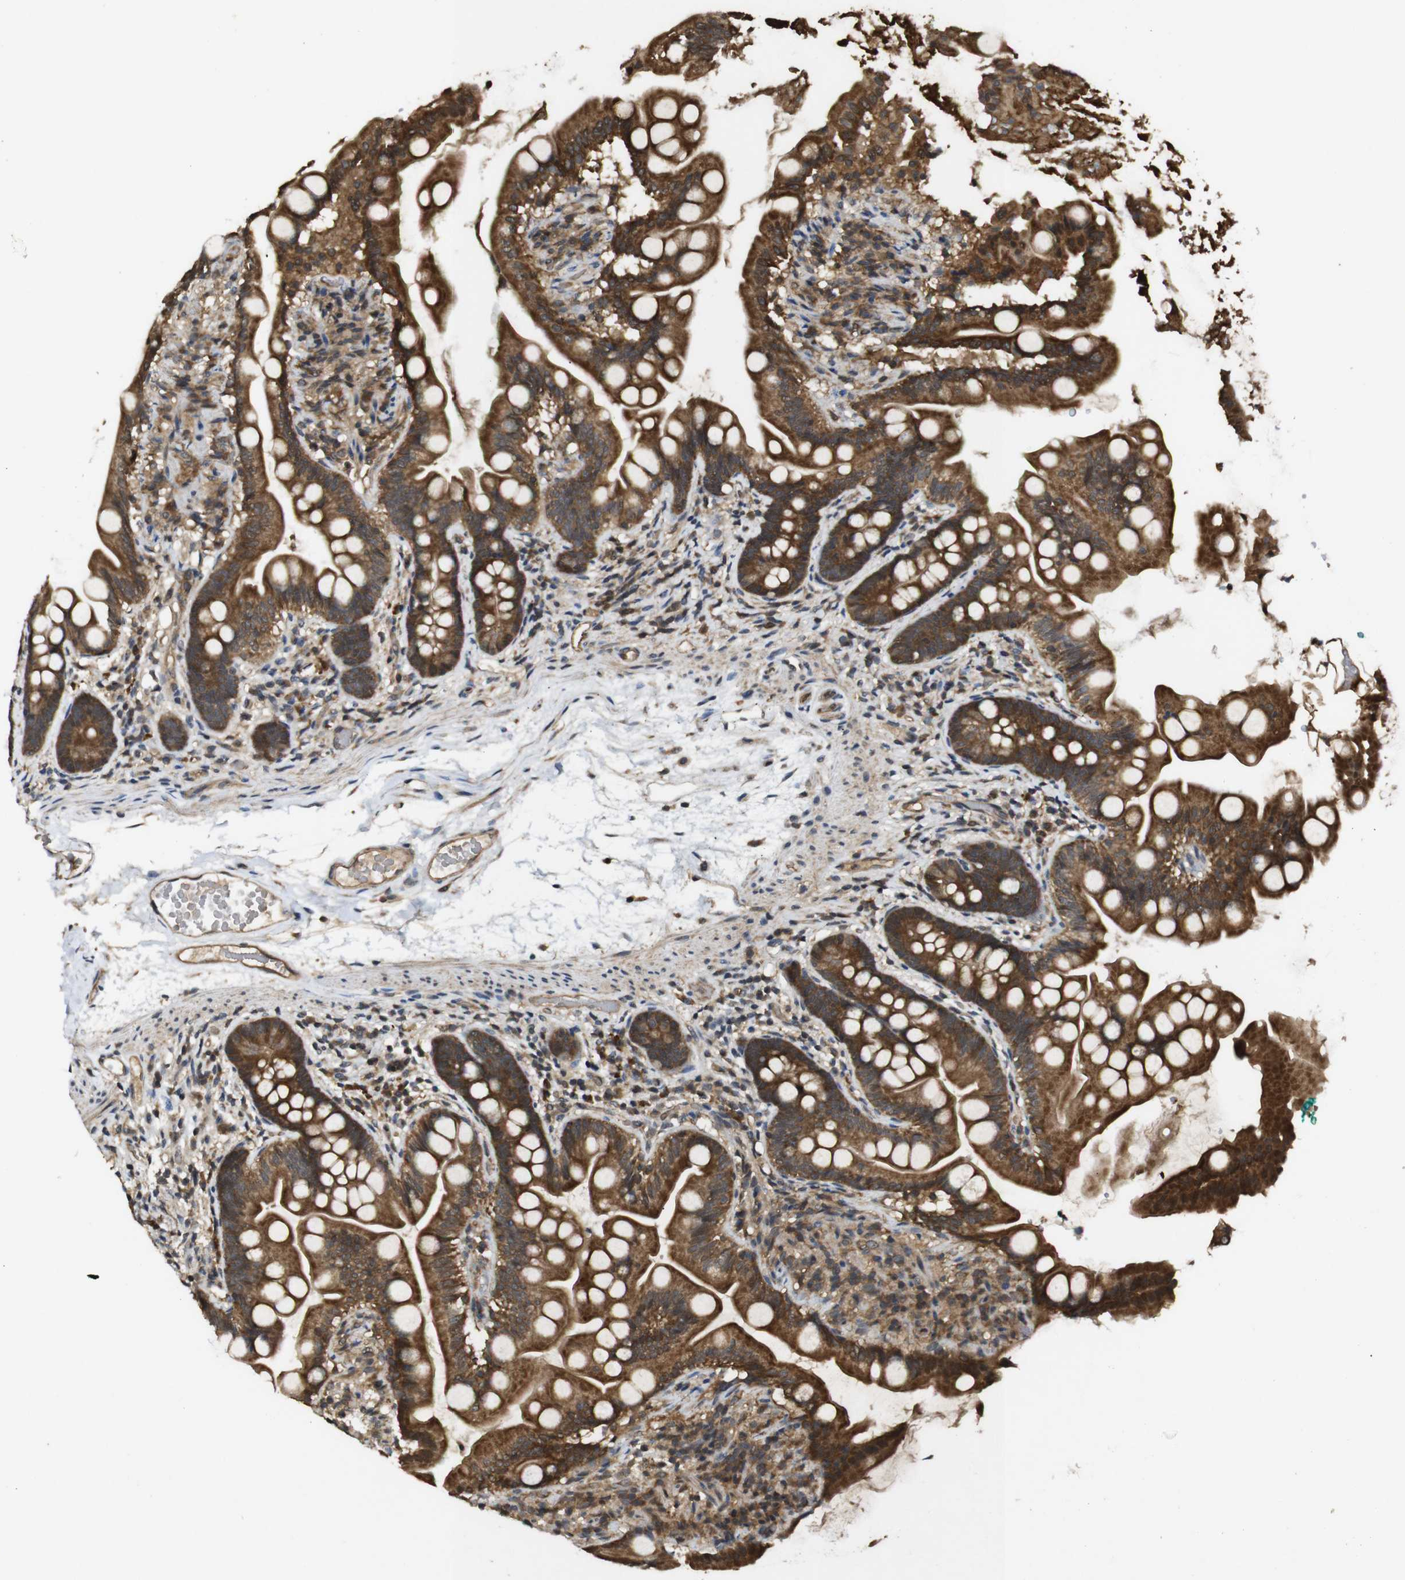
{"staining": {"intensity": "strong", "quantity": ">75%", "location": "cytoplasmic/membranous"}, "tissue": "small intestine", "cell_type": "Glandular cells", "image_type": "normal", "snomed": [{"axis": "morphology", "description": "Normal tissue, NOS"}, {"axis": "topography", "description": "Small intestine"}], "caption": "Small intestine stained with immunohistochemistry displays strong cytoplasmic/membranous staining in approximately >75% of glandular cells.", "gene": "RIPK1", "patient": {"sex": "female", "age": 56}}